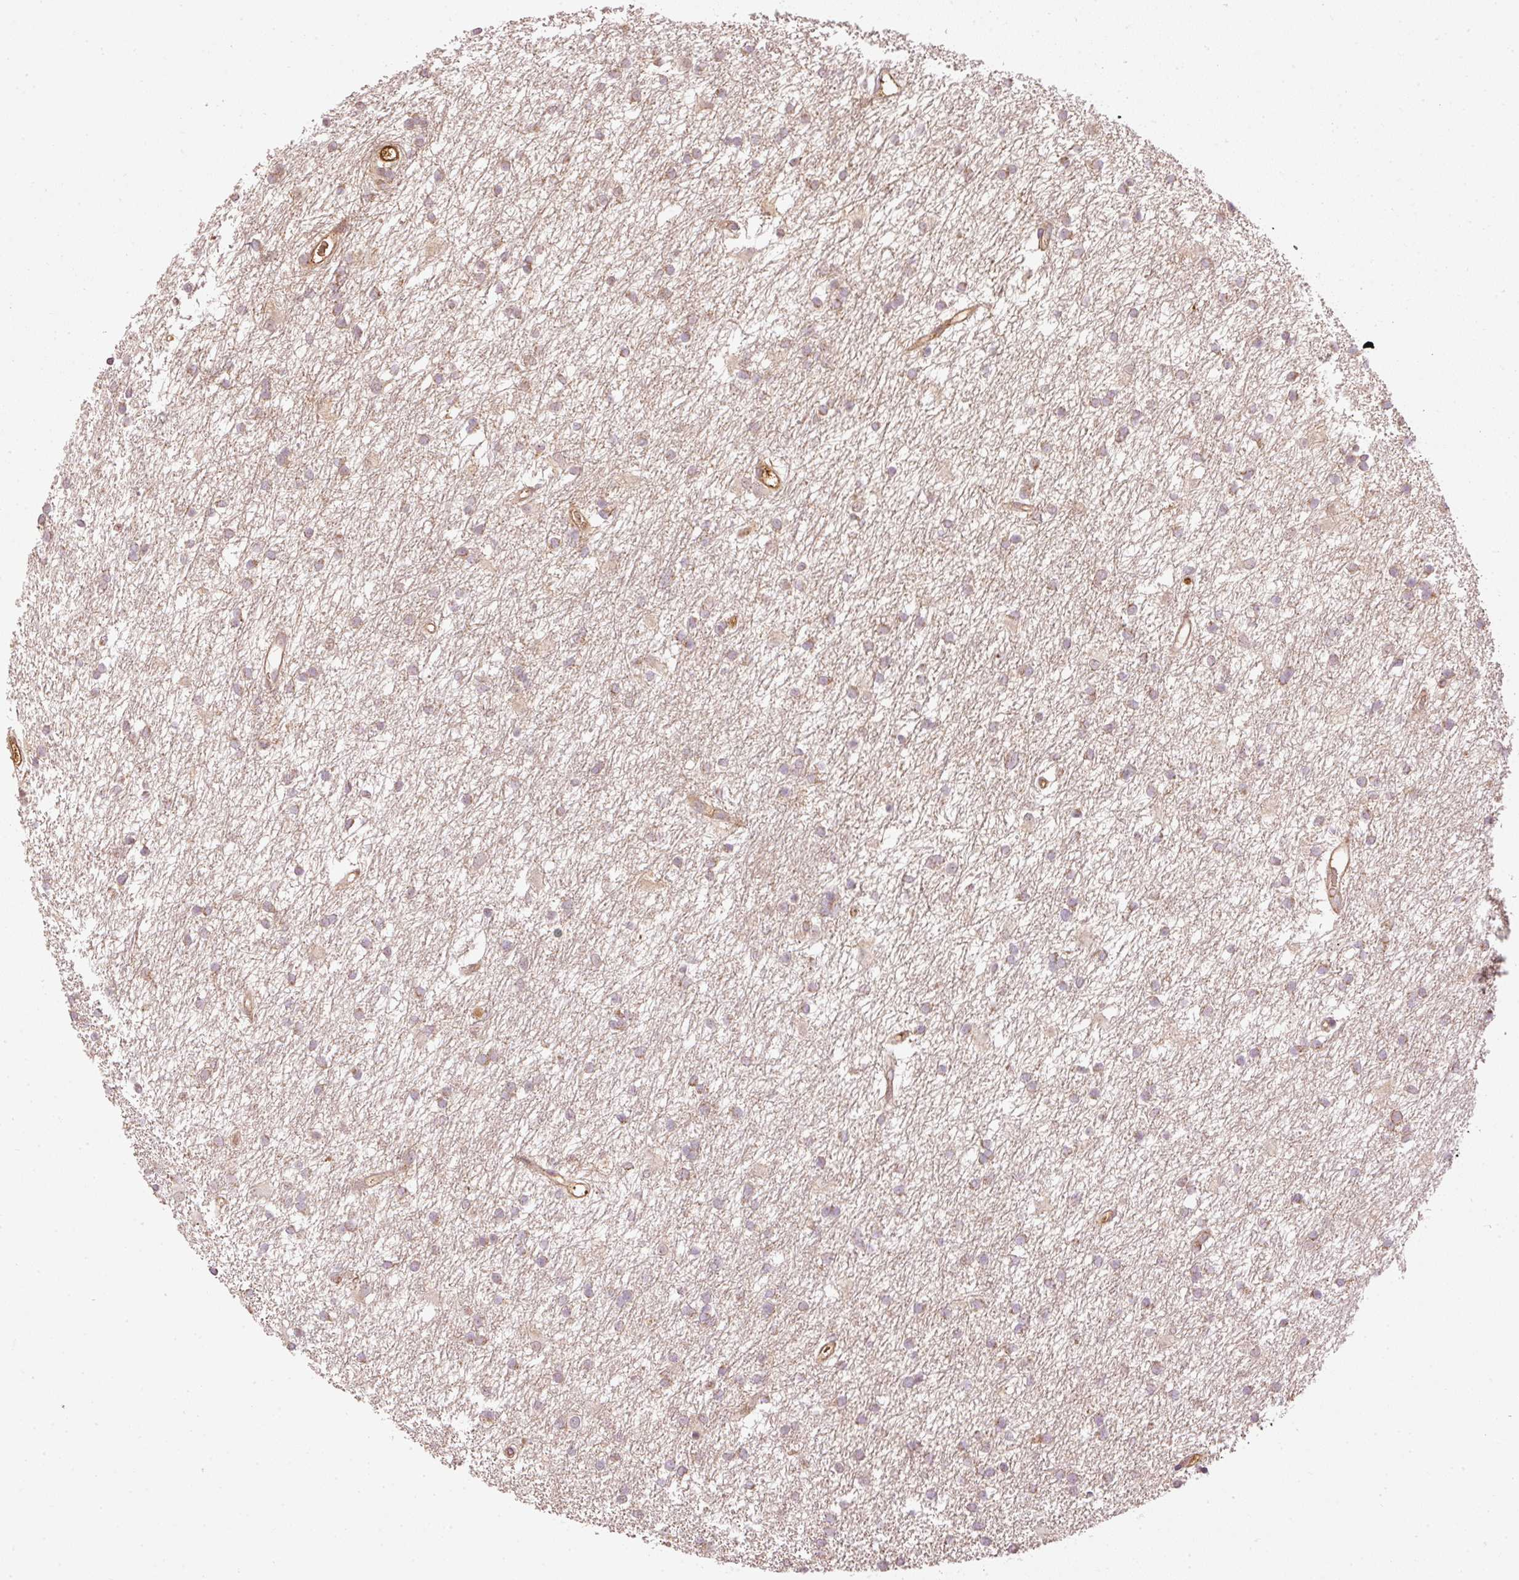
{"staining": {"intensity": "weak", "quantity": ">75%", "location": "cytoplasmic/membranous"}, "tissue": "glioma", "cell_type": "Tumor cells", "image_type": "cancer", "snomed": [{"axis": "morphology", "description": "Glioma, malignant, High grade"}, {"axis": "topography", "description": "Brain"}], "caption": "The immunohistochemical stain labels weak cytoplasmic/membranous positivity in tumor cells of malignant glioma (high-grade) tissue. (Brightfield microscopy of DAB IHC at high magnification).", "gene": "SERPING1", "patient": {"sex": "male", "age": 77}}